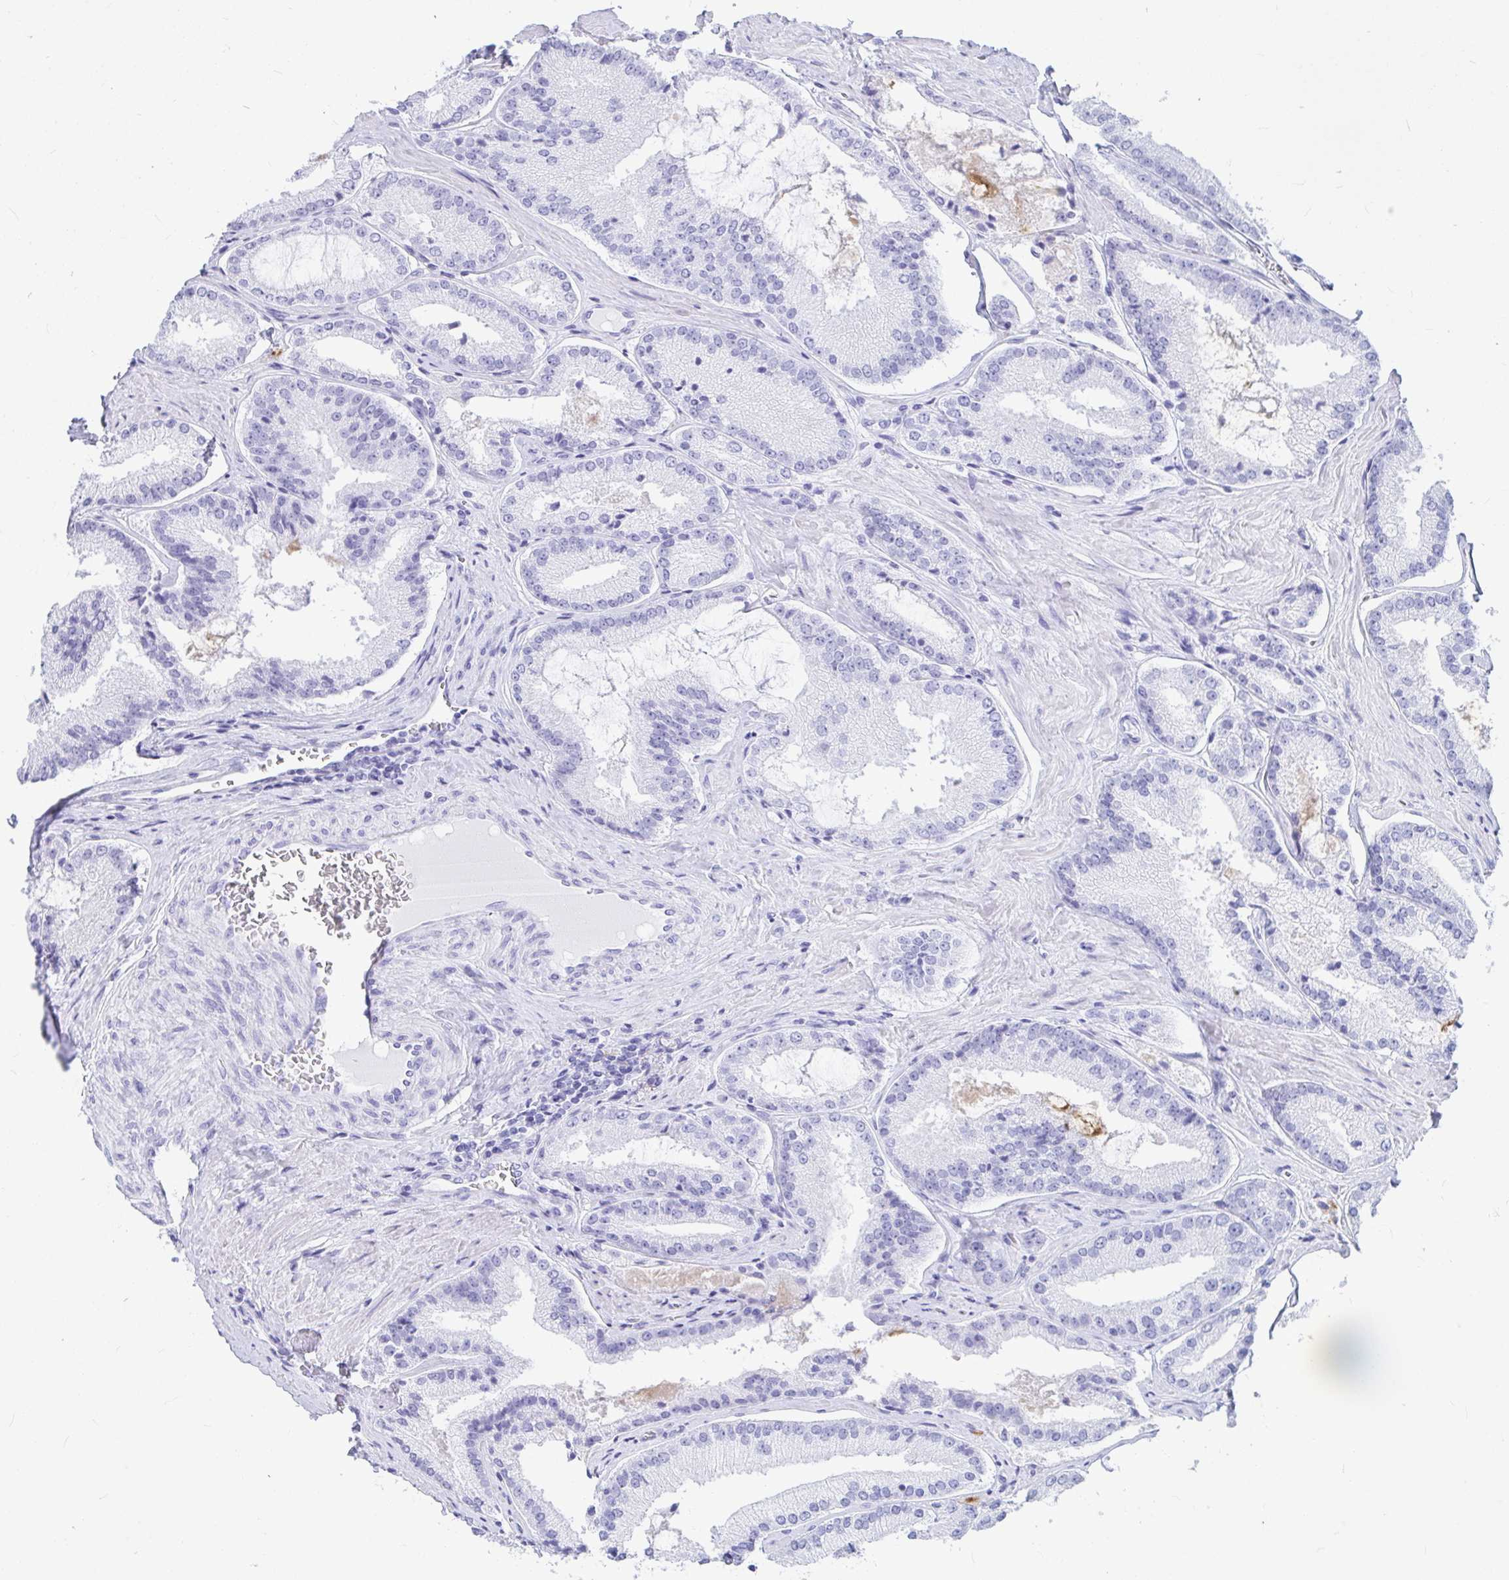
{"staining": {"intensity": "negative", "quantity": "none", "location": "none"}, "tissue": "prostate cancer", "cell_type": "Tumor cells", "image_type": "cancer", "snomed": [{"axis": "morphology", "description": "Adenocarcinoma, High grade"}, {"axis": "topography", "description": "Prostate"}], "caption": "An immunohistochemistry (IHC) micrograph of prostate adenocarcinoma (high-grade) is shown. There is no staining in tumor cells of prostate adenocarcinoma (high-grade).", "gene": "OR5J2", "patient": {"sex": "male", "age": 73}}